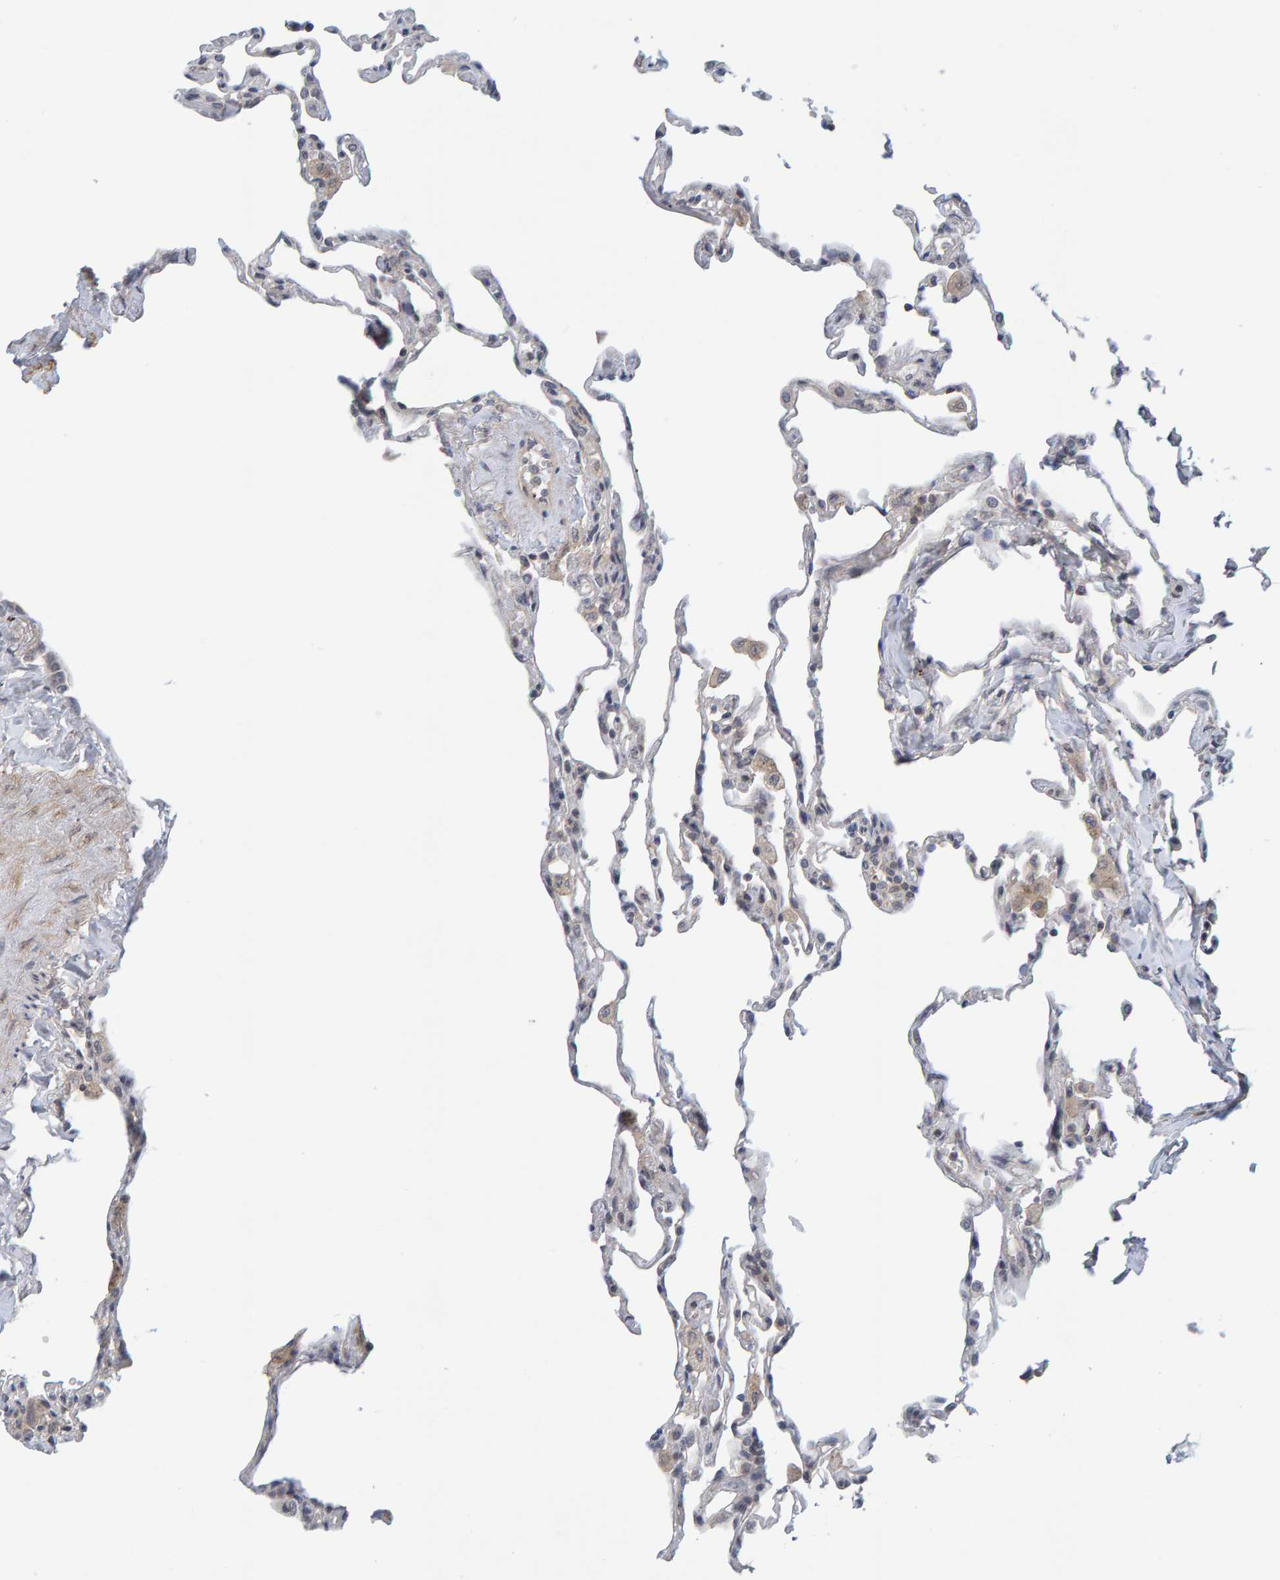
{"staining": {"intensity": "negative", "quantity": "none", "location": "none"}, "tissue": "lung", "cell_type": "Alveolar cells", "image_type": "normal", "snomed": [{"axis": "morphology", "description": "Normal tissue, NOS"}, {"axis": "topography", "description": "Lung"}], "caption": "A histopathology image of lung stained for a protein exhibits no brown staining in alveolar cells.", "gene": "CDH2", "patient": {"sex": "male", "age": 59}}